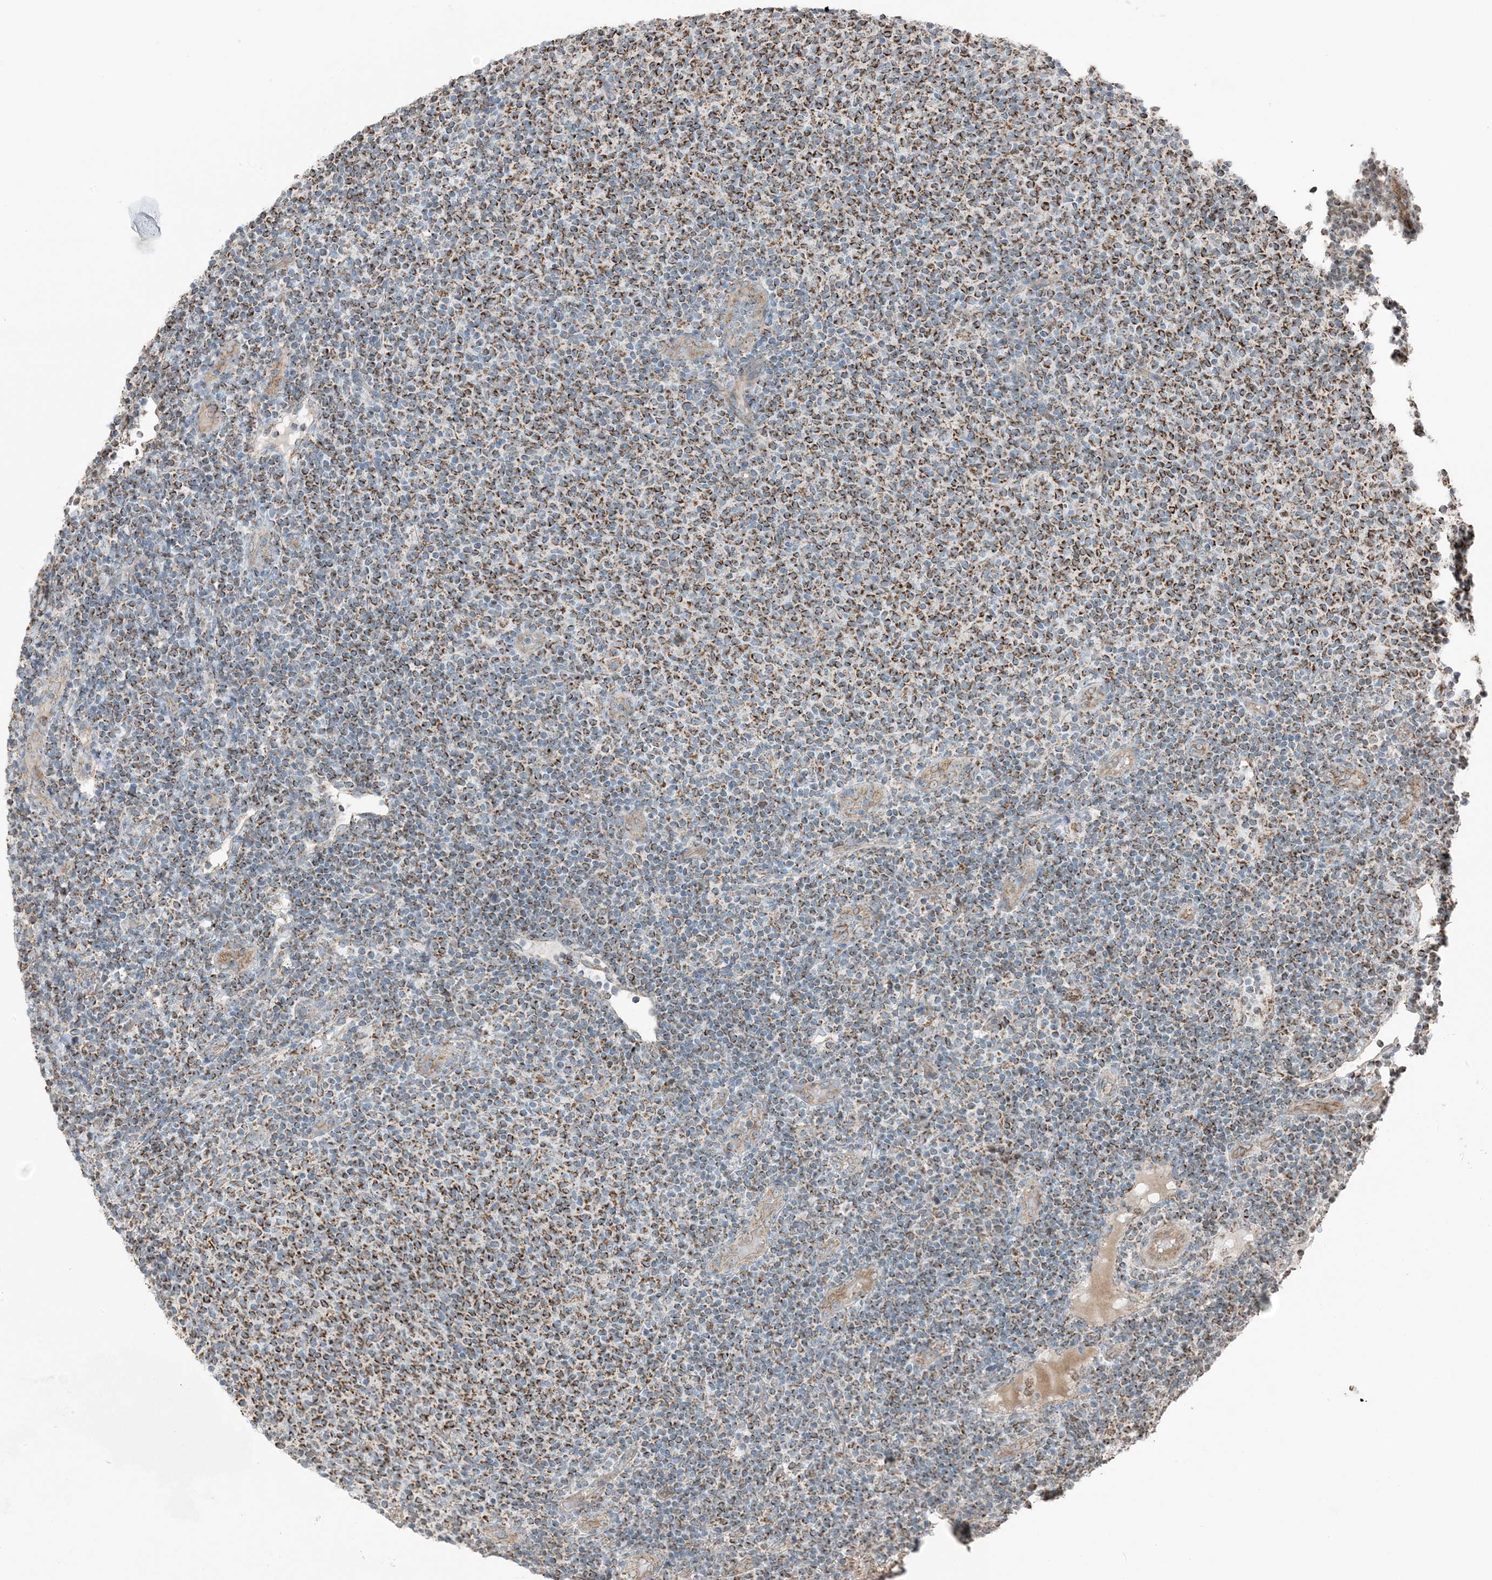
{"staining": {"intensity": "moderate", "quantity": ">75%", "location": "cytoplasmic/membranous"}, "tissue": "lymphoma", "cell_type": "Tumor cells", "image_type": "cancer", "snomed": [{"axis": "morphology", "description": "Malignant lymphoma, non-Hodgkin's type, Low grade"}, {"axis": "topography", "description": "Lymph node"}], "caption": "Immunohistochemistry (IHC) of low-grade malignant lymphoma, non-Hodgkin's type exhibits medium levels of moderate cytoplasmic/membranous staining in about >75% of tumor cells.", "gene": "PILRB", "patient": {"sex": "male", "age": 66}}